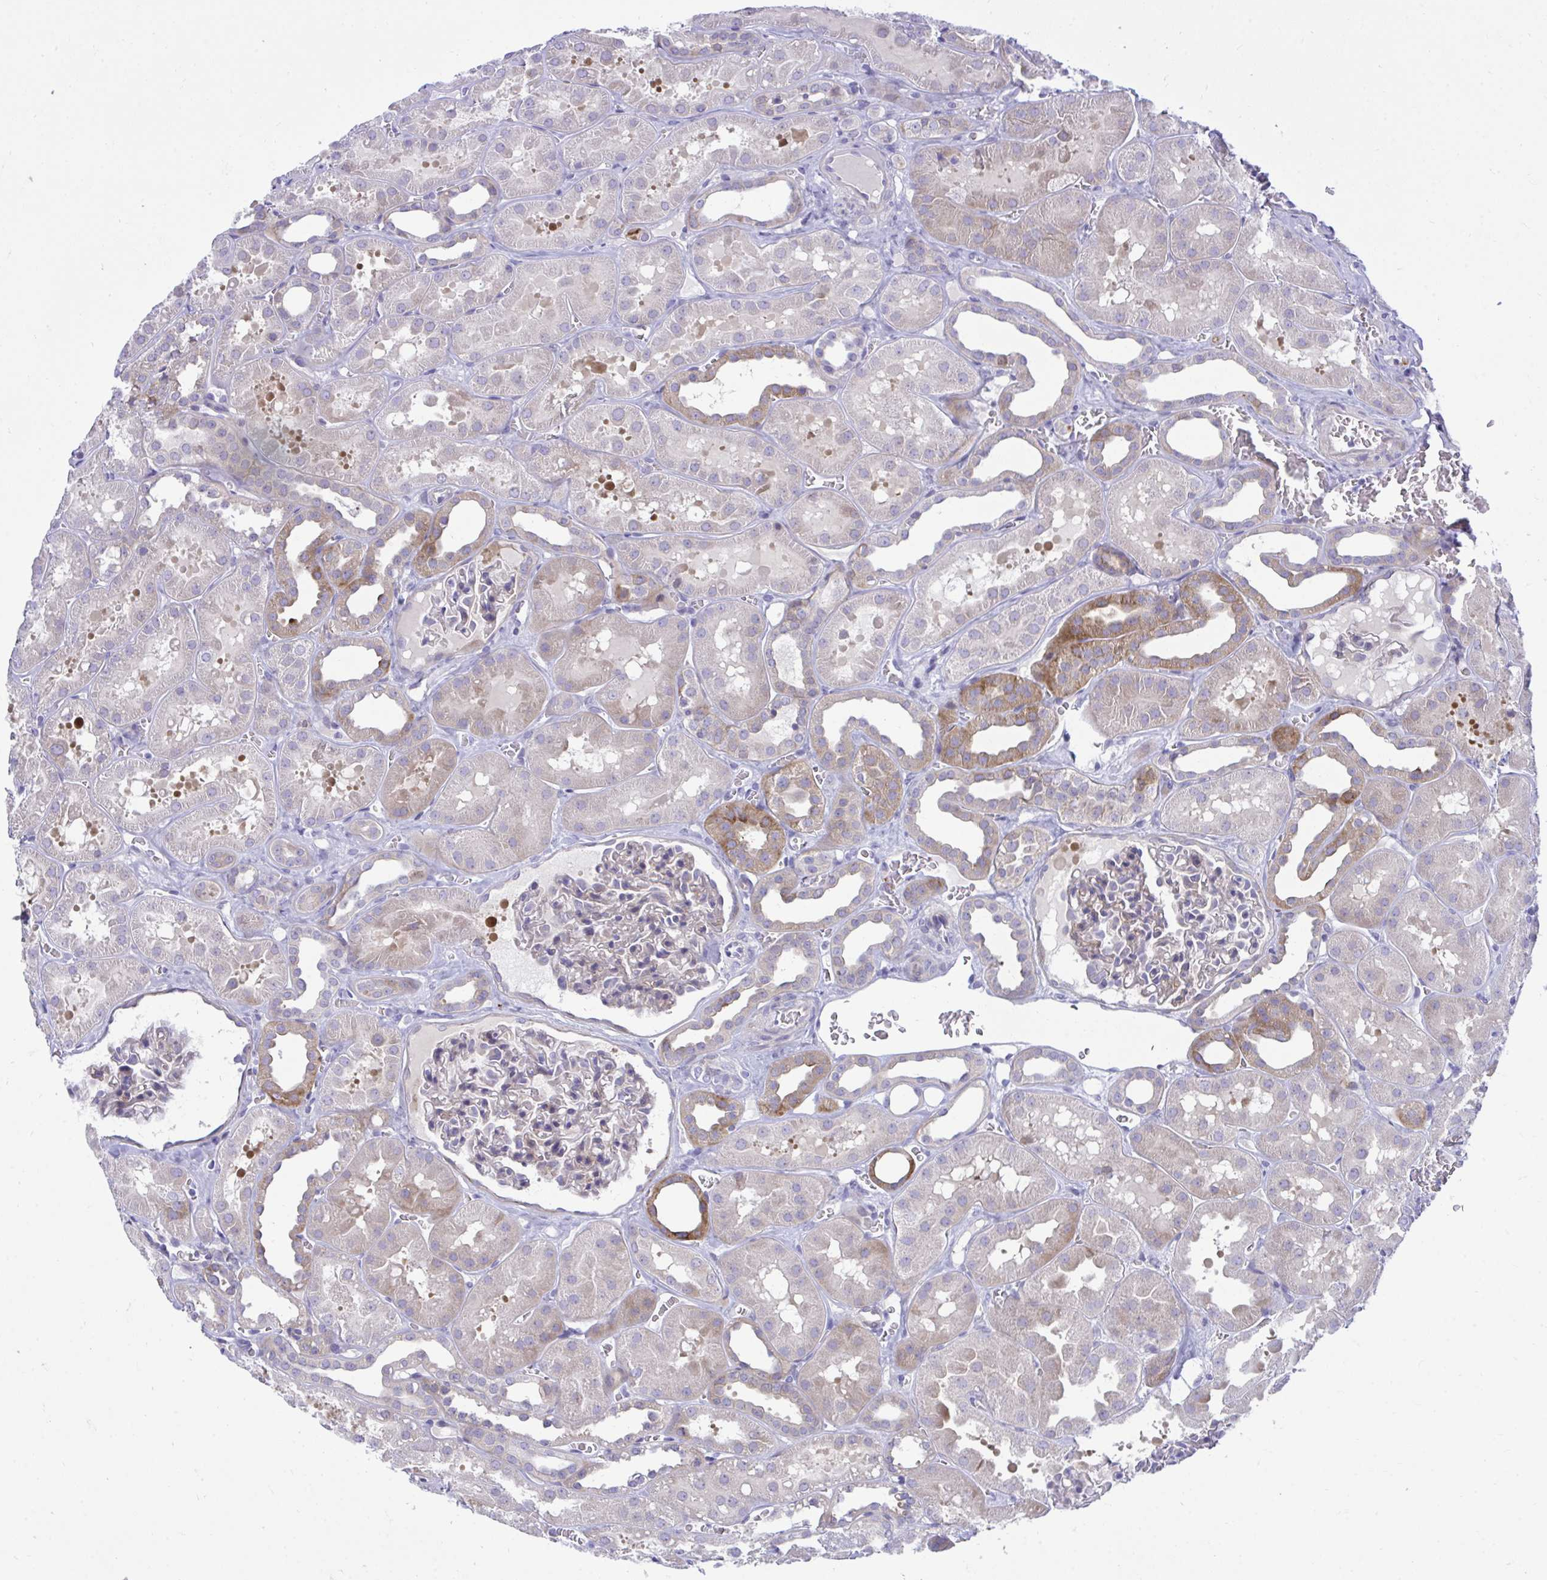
{"staining": {"intensity": "negative", "quantity": "none", "location": "none"}, "tissue": "kidney", "cell_type": "Cells in glomeruli", "image_type": "normal", "snomed": [{"axis": "morphology", "description": "Normal tissue, NOS"}, {"axis": "topography", "description": "Kidney"}], "caption": "Histopathology image shows no significant protein positivity in cells in glomeruli of normal kidney.", "gene": "MED9", "patient": {"sex": "female", "age": 41}}